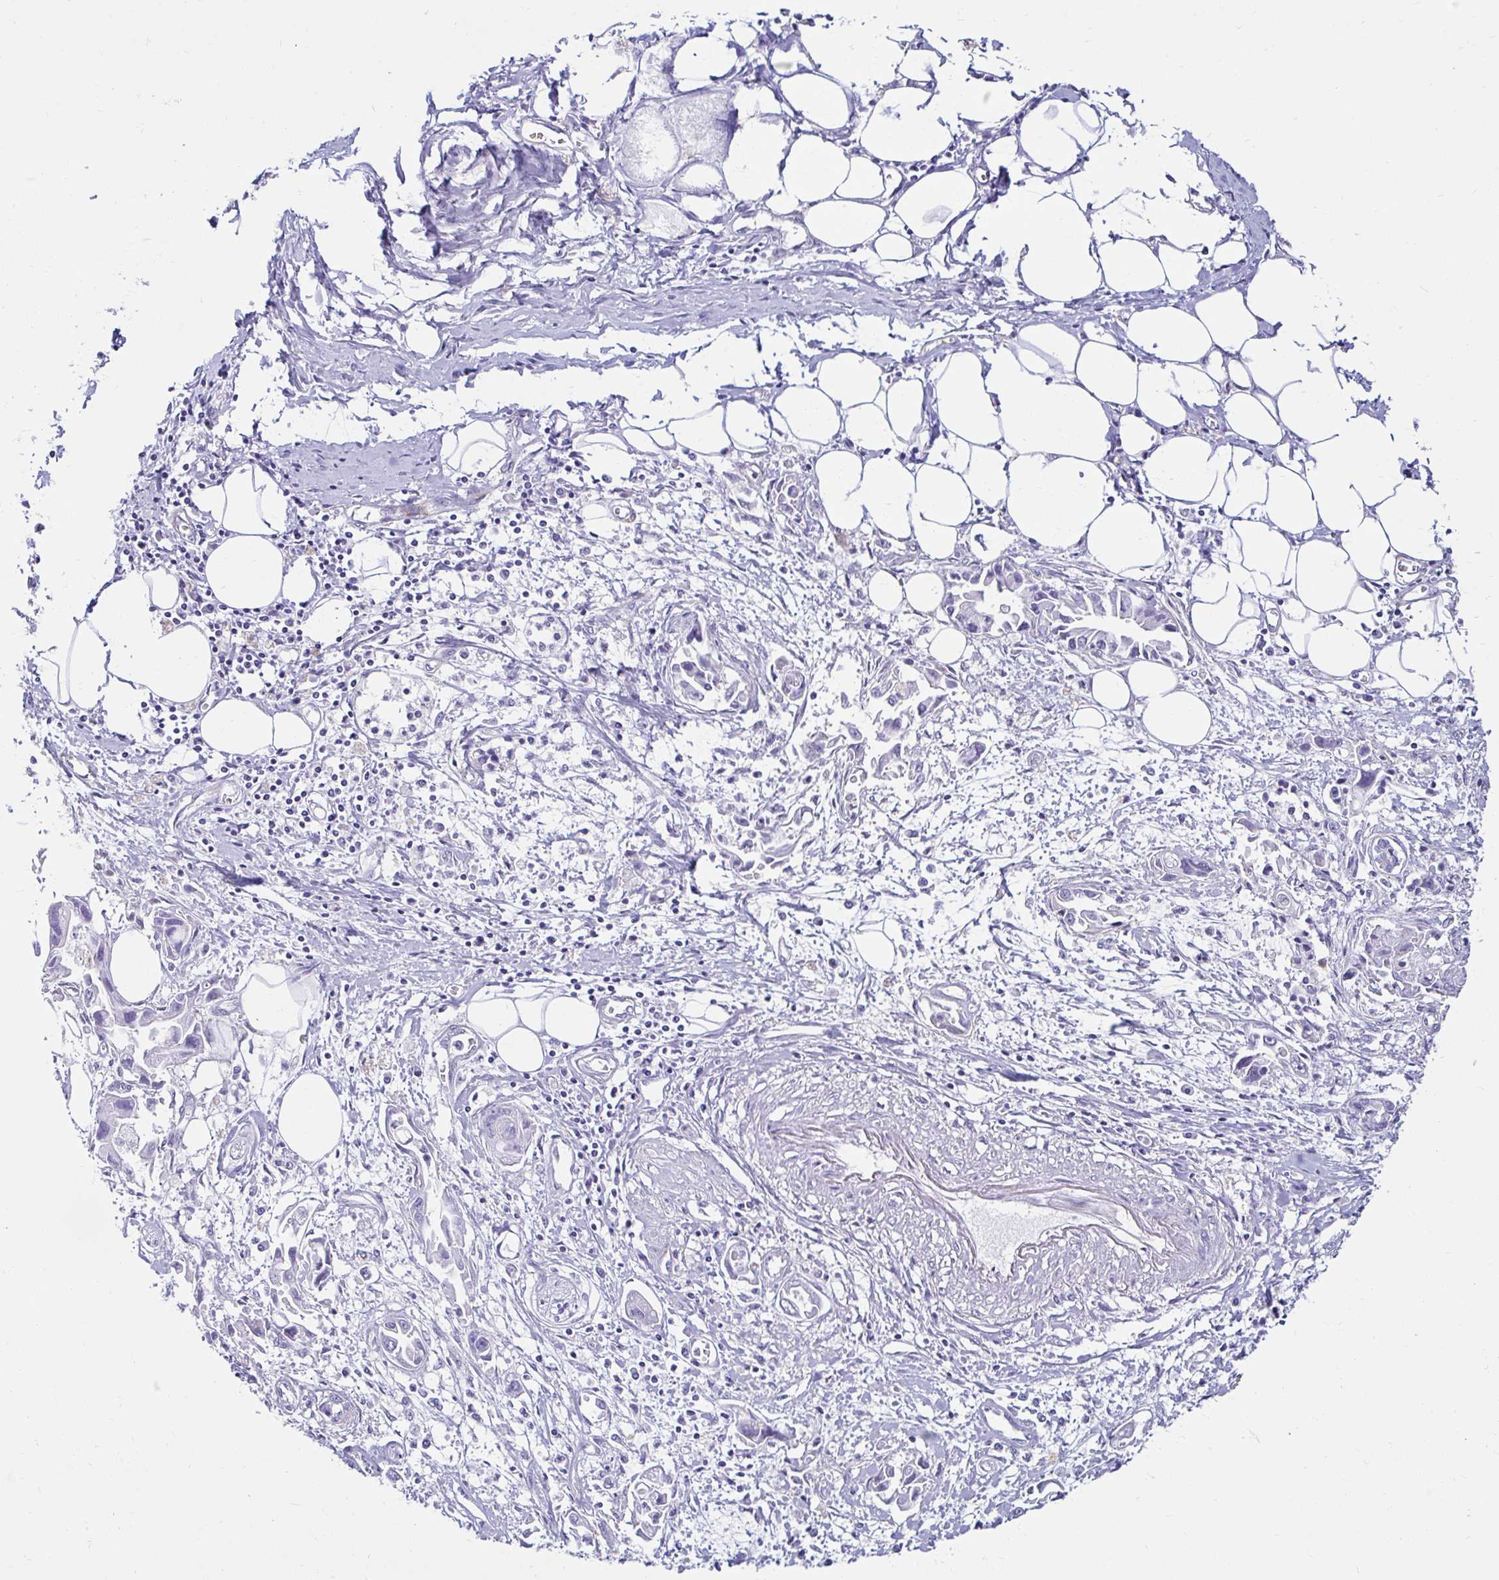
{"staining": {"intensity": "negative", "quantity": "none", "location": "none"}, "tissue": "pancreatic cancer", "cell_type": "Tumor cells", "image_type": "cancer", "snomed": [{"axis": "morphology", "description": "Adenocarcinoma, NOS"}, {"axis": "topography", "description": "Pancreas"}], "caption": "This photomicrograph is of pancreatic cancer (adenocarcinoma) stained with IHC to label a protein in brown with the nuclei are counter-stained blue. There is no positivity in tumor cells.", "gene": "ANKRD62", "patient": {"sex": "male", "age": 84}}